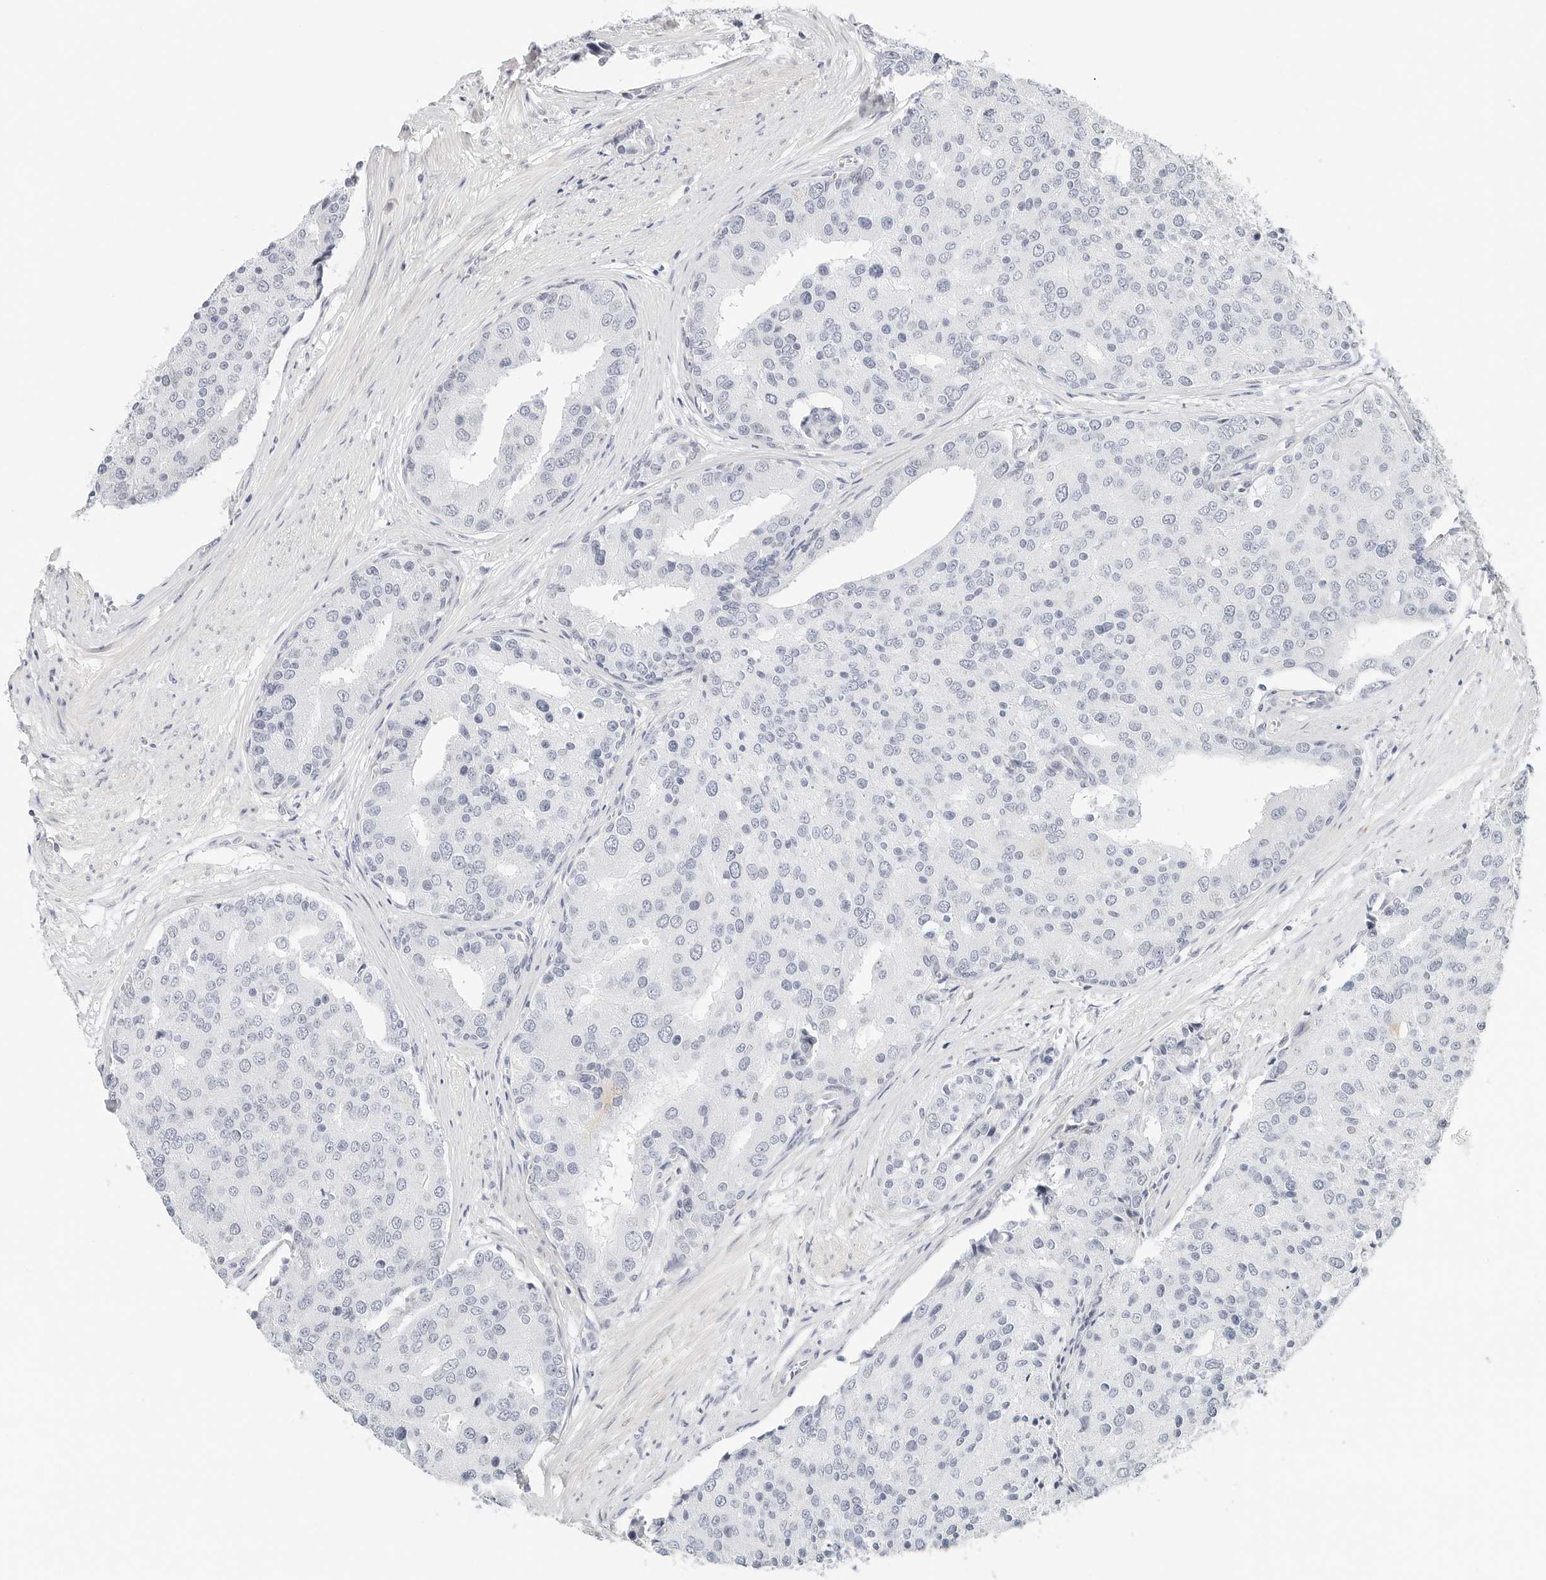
{"staining": {"intensity": "negative", "quantity": "none", "location": "none"}, "tissue": "prostate cancer", "cell_type": "Tumor cells", "image_type": "cancer", "snomed": [{"axis": "morphology", "description": "Adenocarcinoma, High grade"}, {"axis": "topography", "description": "Prostate"}], "caption": "A photomicrograph of prostate adenocarcinoma (high-grade) stained for a protein displays no brown staining in tumor cells.", "gene": "PARP10", "patient": {"sex": "male", "age": 50}}